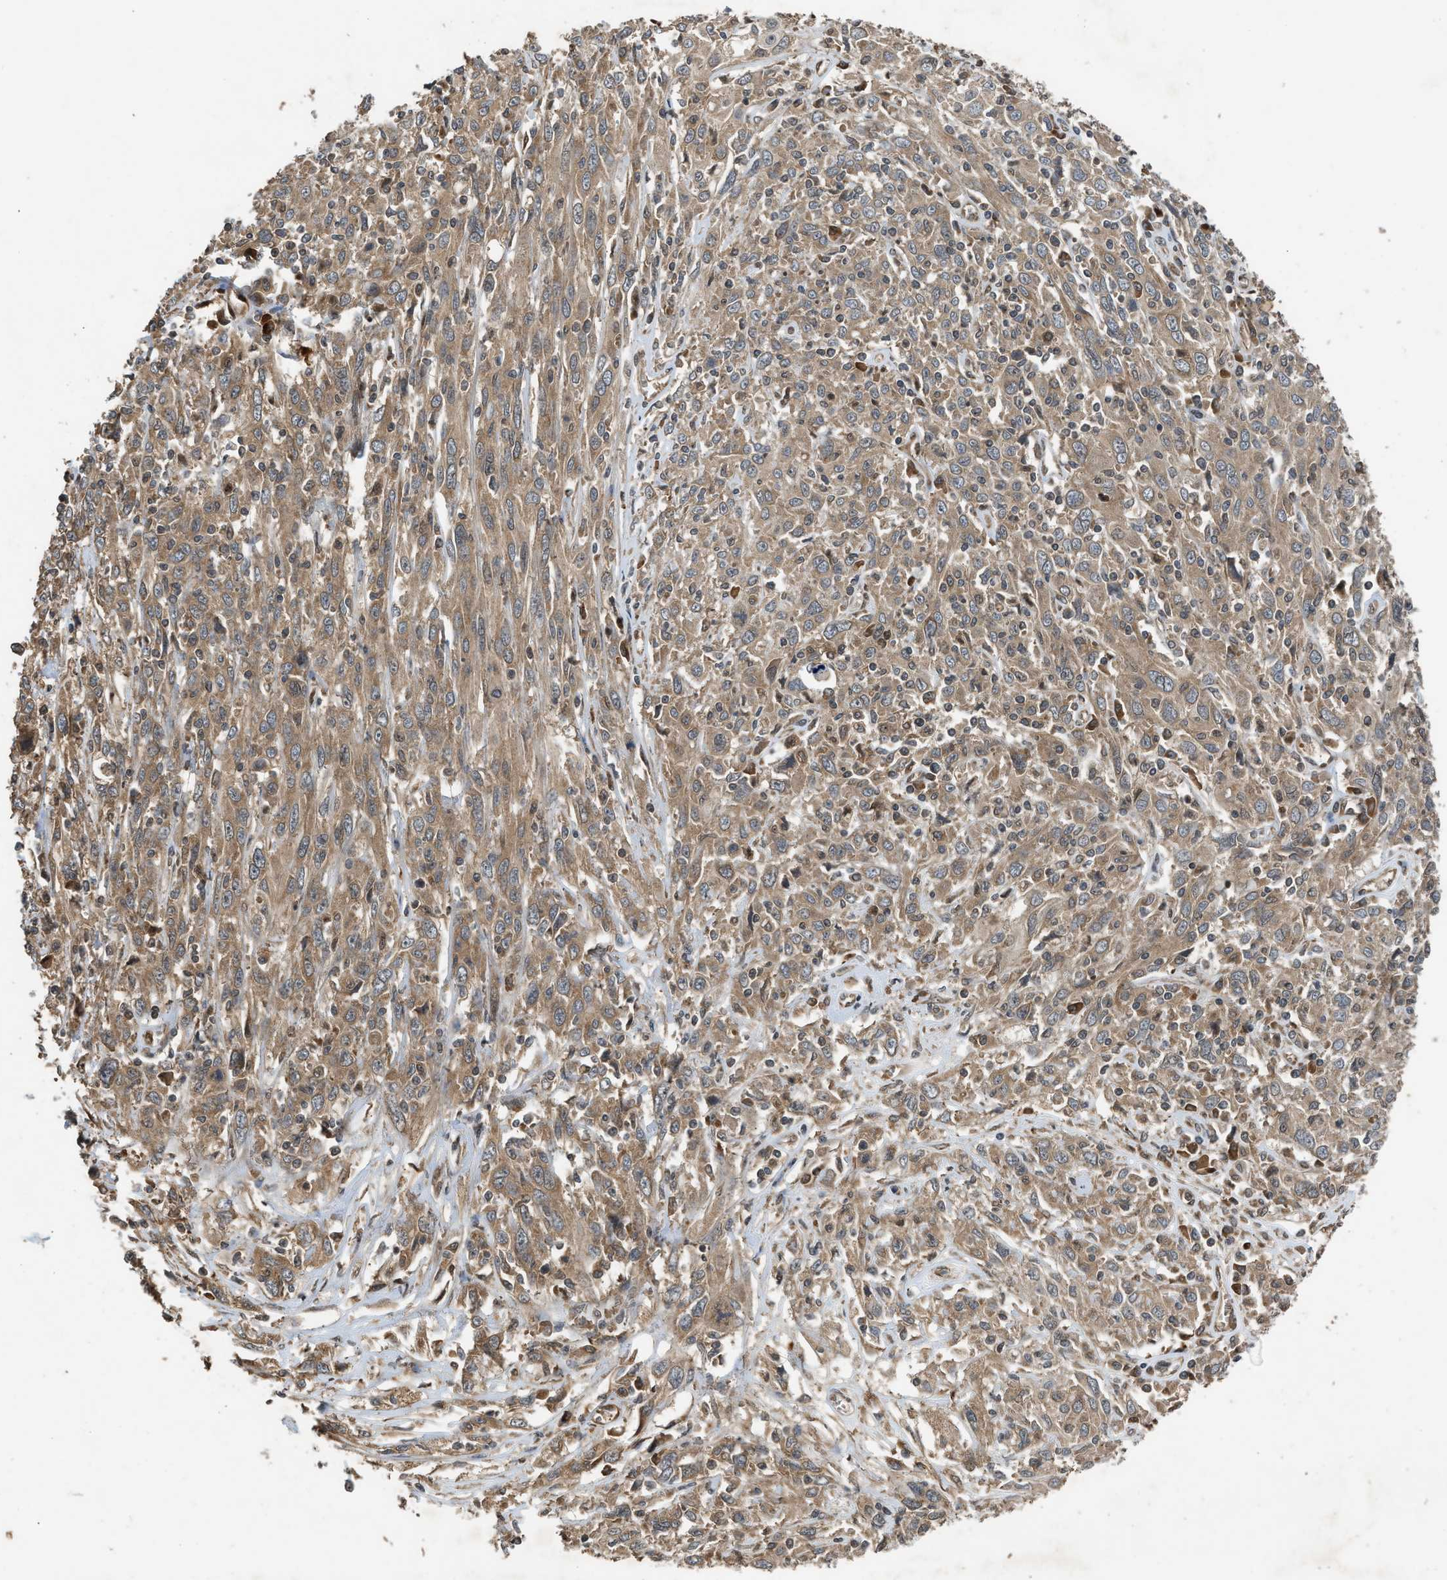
{"staining": {"intensity": "moderate", "quantity": ">75%", "location": "cytoplasmic/membranous"}, "tissue": "cervical cancer", "cell_type": "Tumor cells", "image_type": "cancer", "snomed": [{"axis": "morphology", "description": "Squamous cell carcinoma, NOS"}, {"axis": "topography", "description": "Cervix"}], "caption": "This is an image of immunohistochemistry staining of squamous cell carcinoma (cervical), which shows moderate positivity in the cytoplasmic/membranous of tumor cells.", "gene": "TXNL1", "patient": {"sex": "female", "age": 46}}